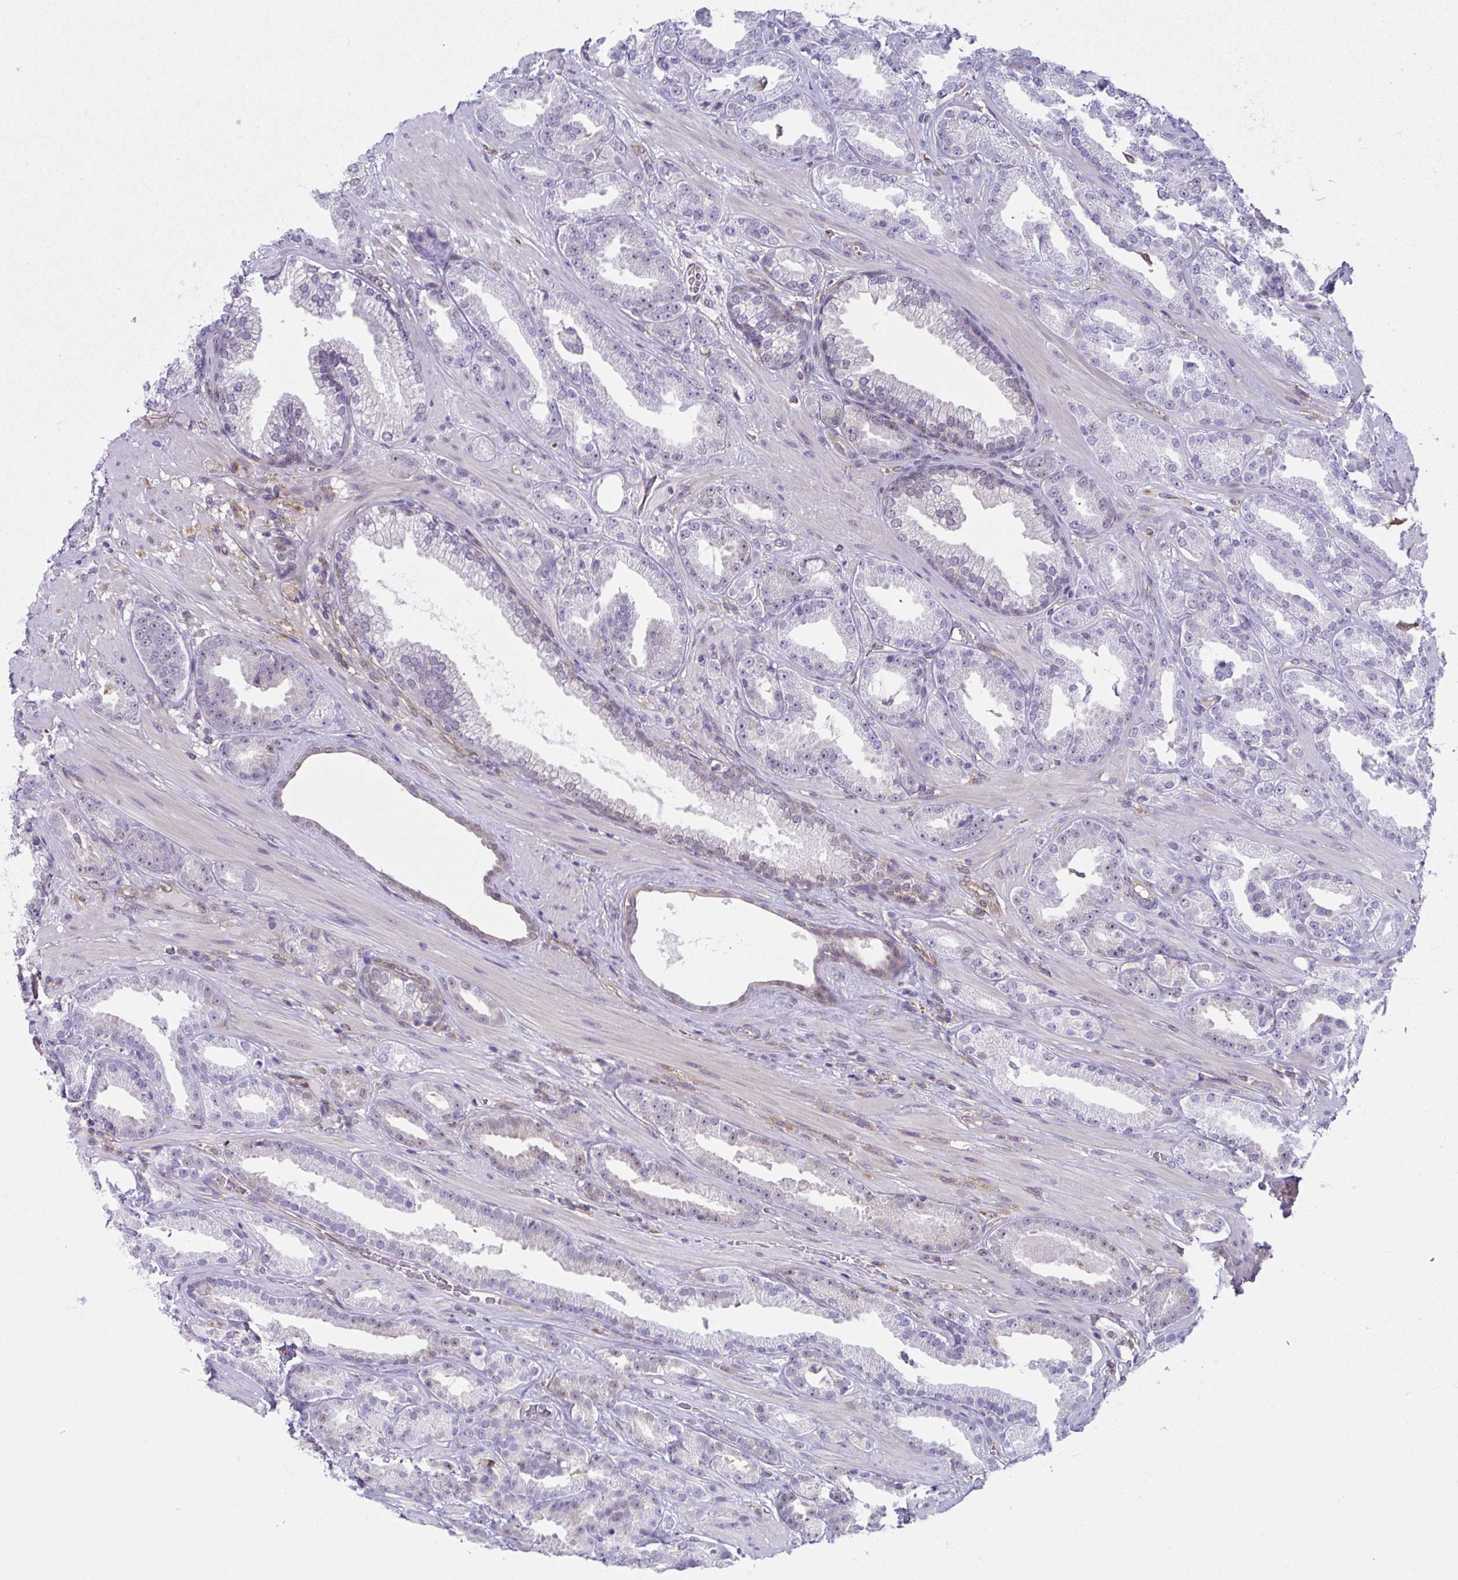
{"staining": {"intensity": "negative", "quantity": "none", "location": "none"}, "tissue": "prostate cancer", "cell_type": "Tumor cells", "image_type": "cancer", "snomed": [{"axis": "morphology", "description": "Adenocarcinoma, Low grade"}, {"axis": "topography", "description": "Prostate"}], "caption": "Prostate cancer (low-grade adenocarcinoma) stained for a protein using immunohistochemistry (IHC) displays no positivity tumor cells.", "gene": "ALDH16A1", "patient": {"sex": "male", "age": 61}}